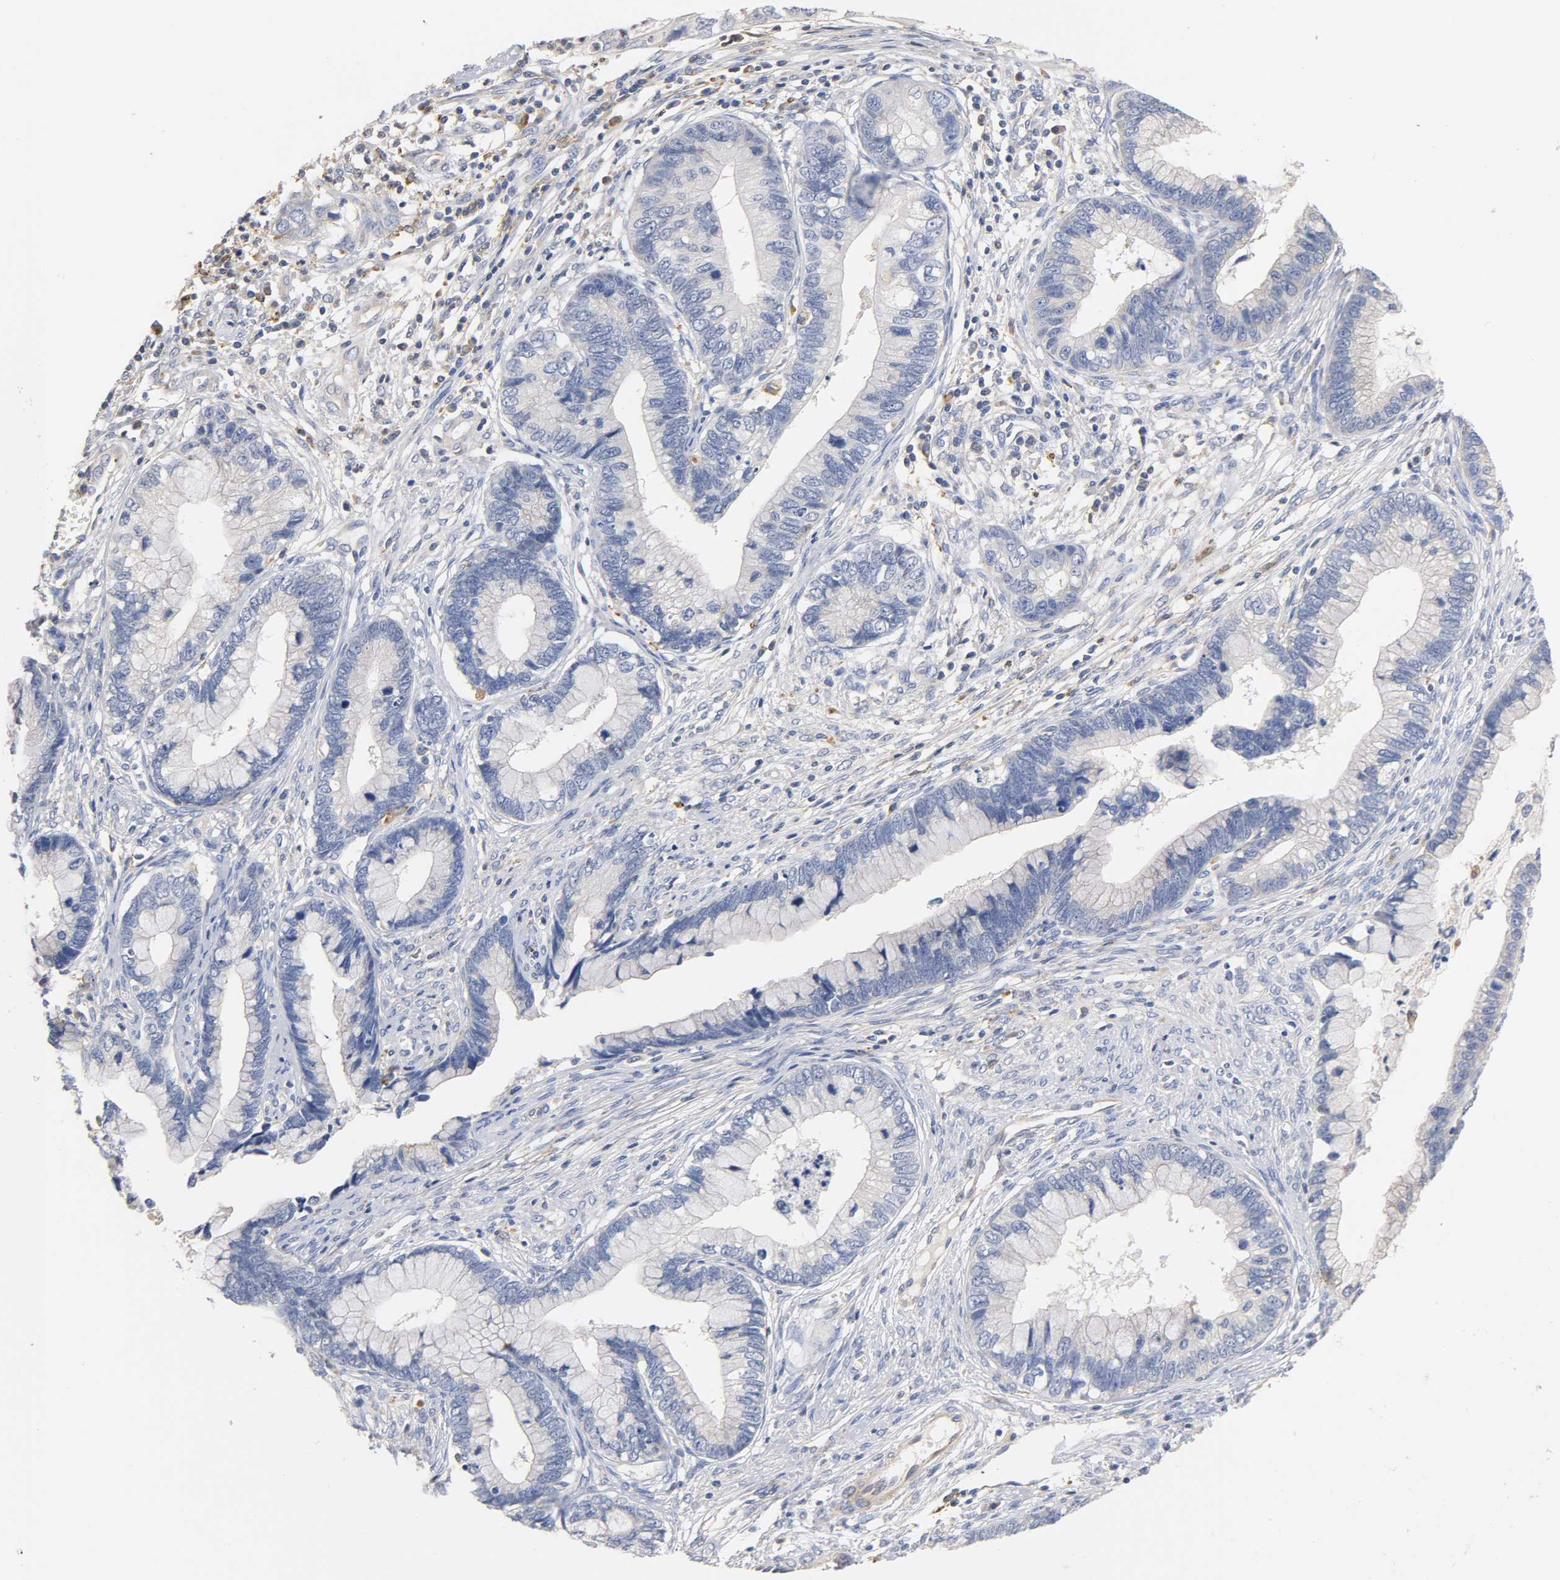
{"staining": {"intensity": "negative", "quantity": "none", "location": "none"}, "tissue": "cervical cancer", "cell_type": "Tumor cells", "image_type": "cancer", "snomed": [{"axis": "morphology", "description": "Adenocarcinoma, NOS"}, {"axis": "topography", "description": "Cervix"}], "caption": "Protein analysis of adenocarcinoma (cervical) reveals no significant positivity in tumor cells.", "gene": "SEMA5A", "patient": {"sex": "female", "age": 44}}